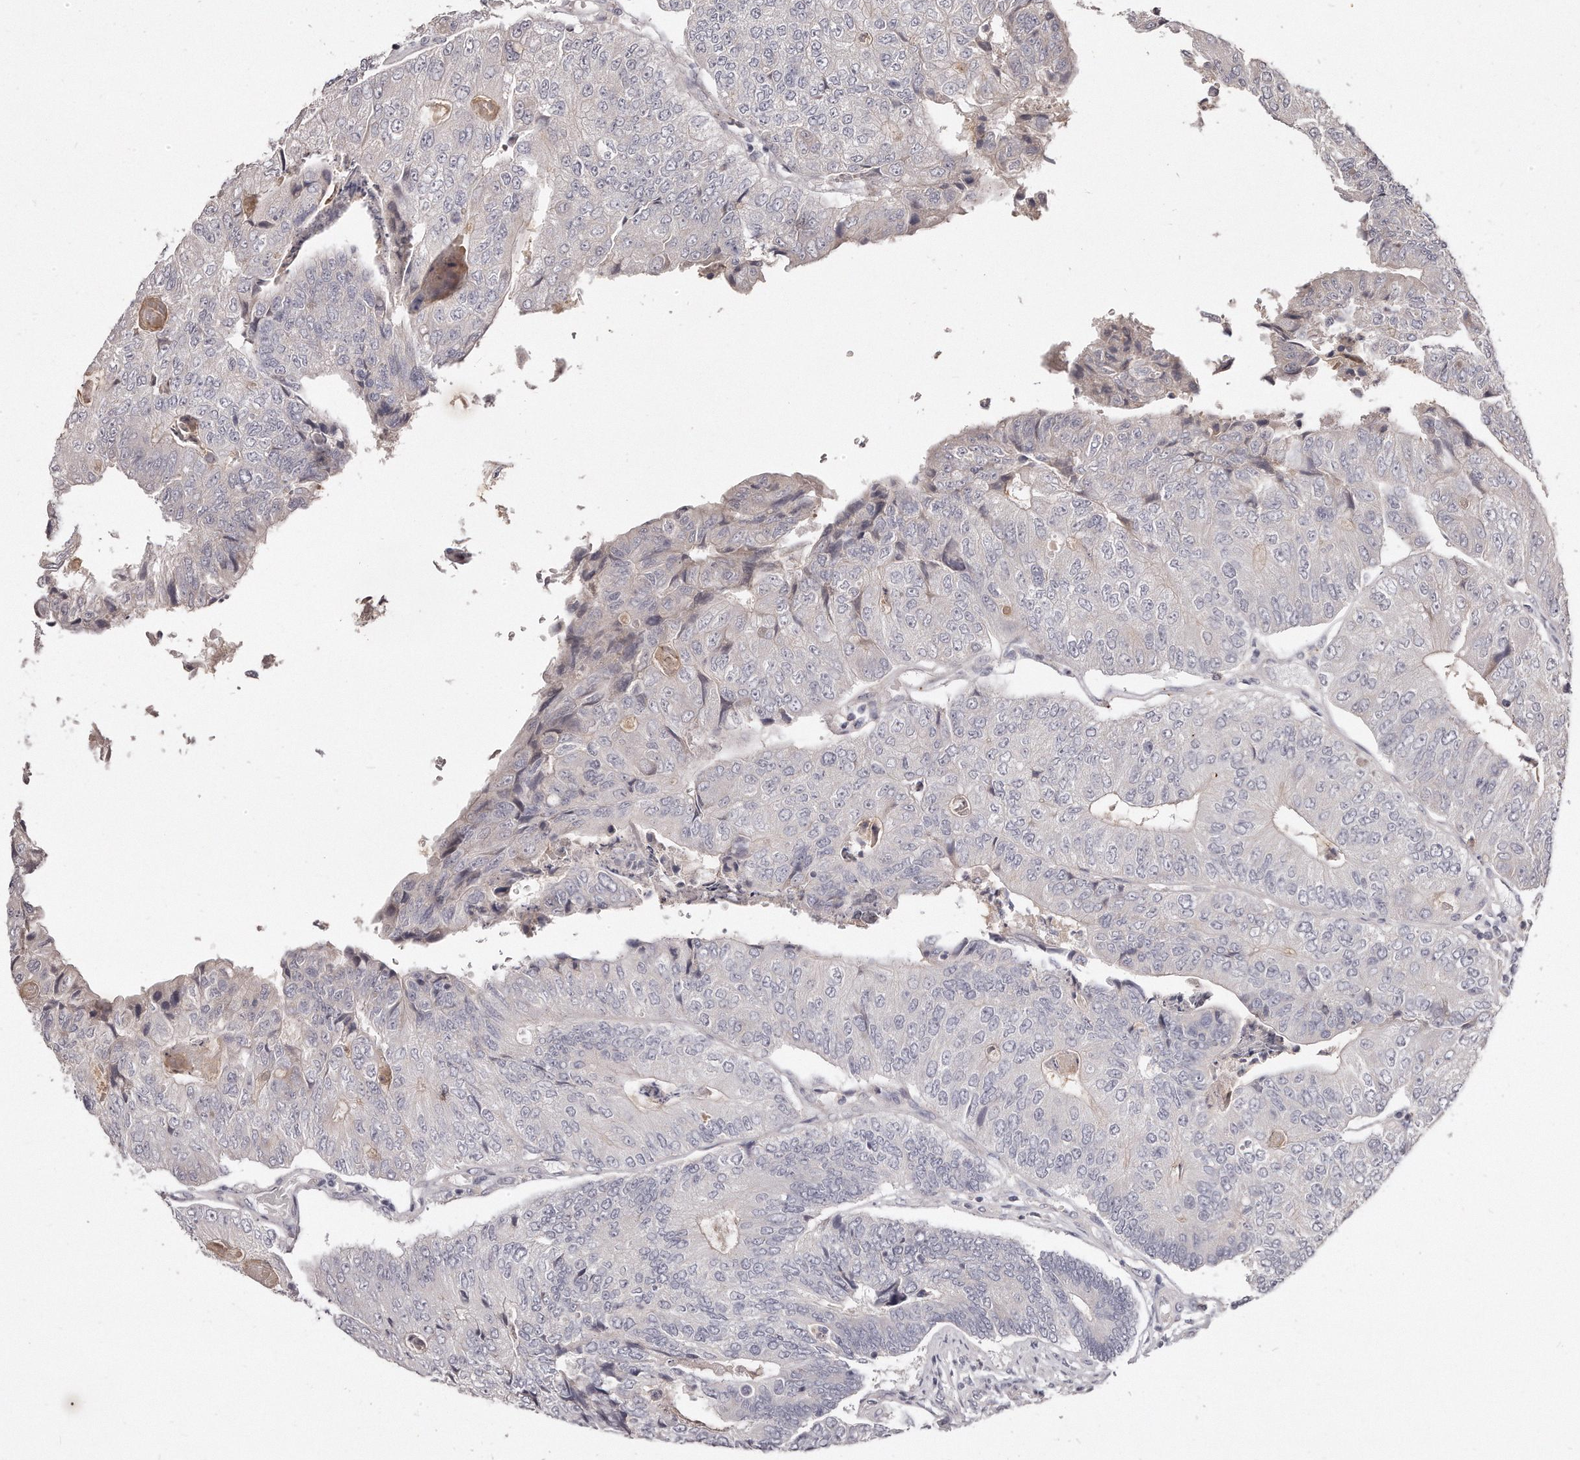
{"staining": {"intensity": "negative", "quantity": "none", "location": "none"}, "tissue": "colorectal cancer", "cell_type": "Tumor cells", "image_type": "cancer", "snomed": [{"axis": "morphology", "description": "Adenocarcinoma, NOS"}, {"axis": "topography", "description": "Colon"}], "caption": "Tumor cells show no significant staining in colorectal cancer (adenocarcinoma). (Immunohistochemistry, brightfield microscopy, high magnification).", "gene": "TTLL4", "patient": {"sex": "female", "age": 67}}